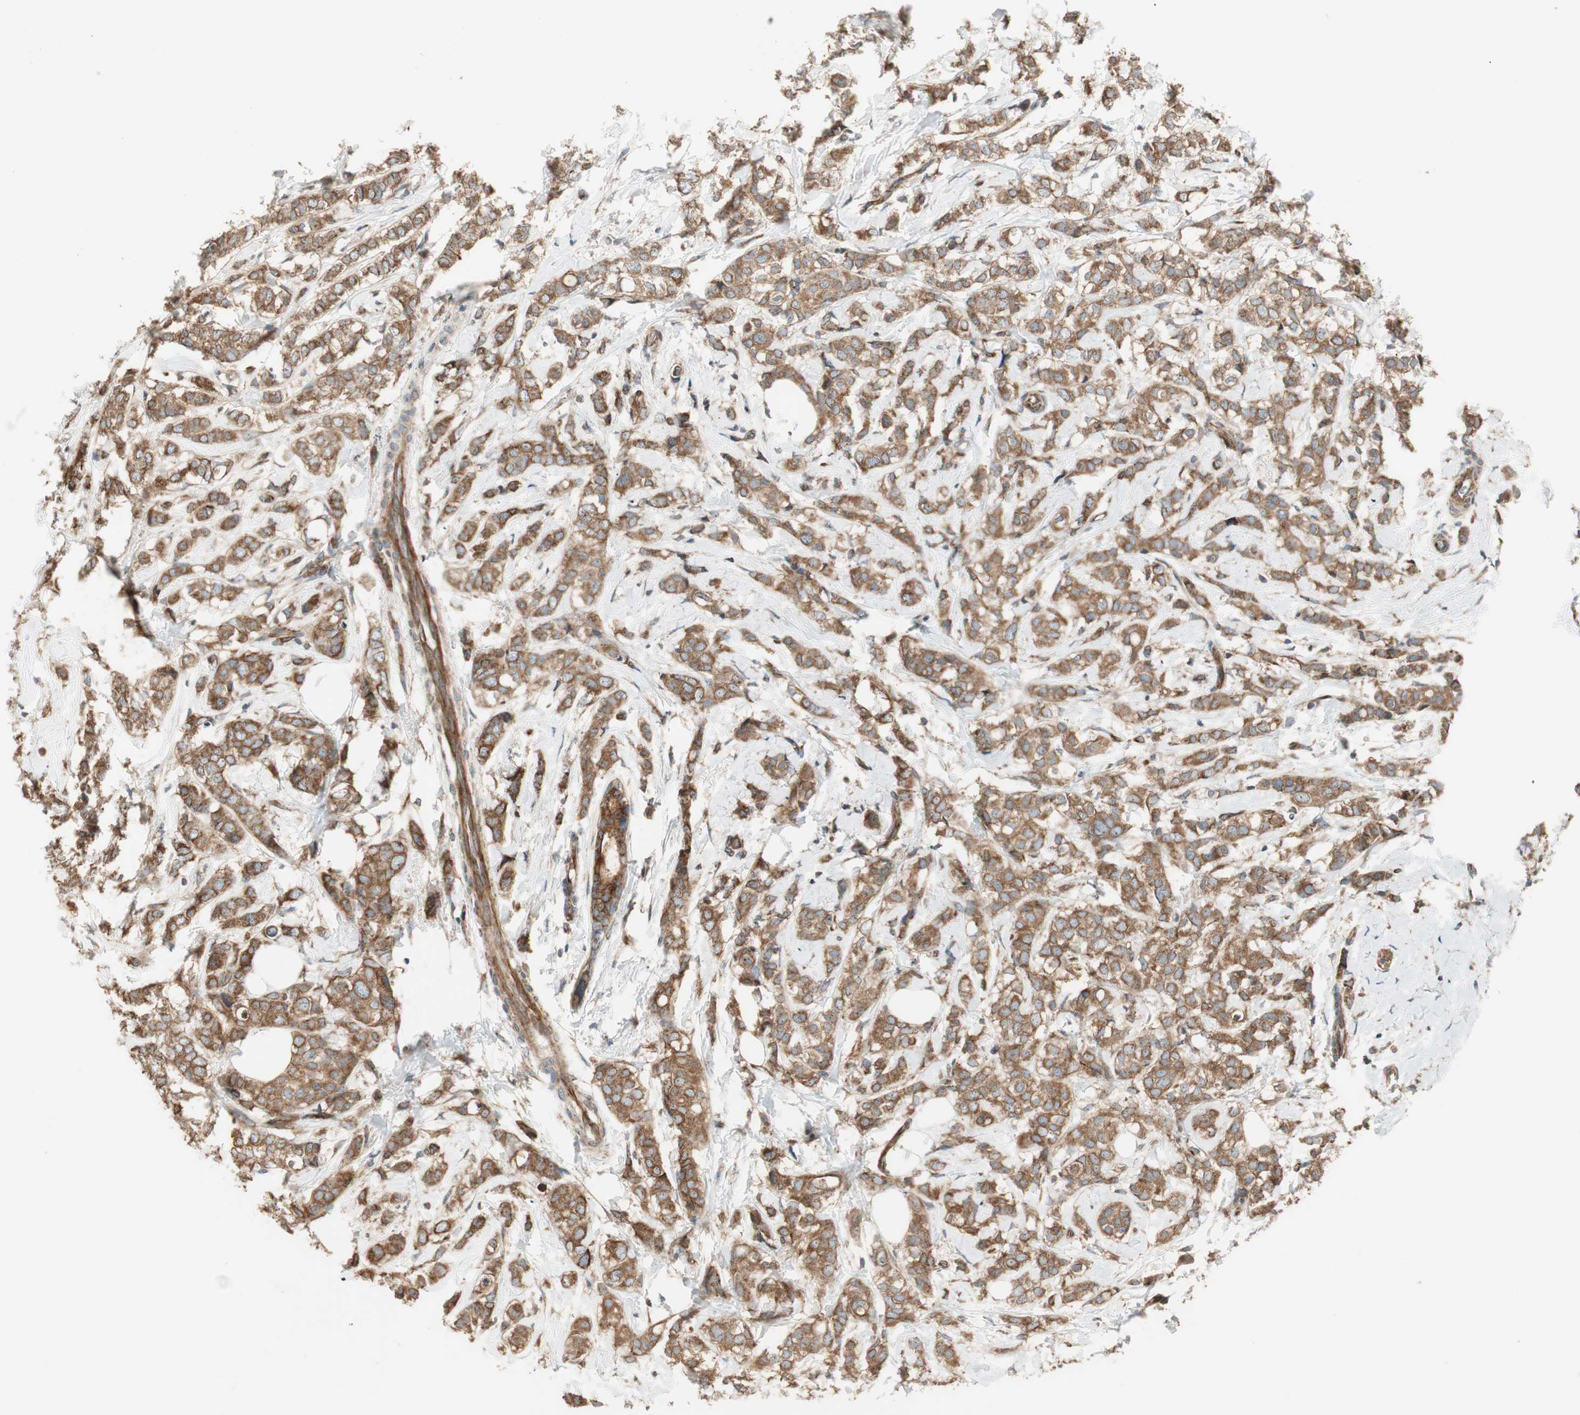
{"staining": {"intensity": "moderate", "quantity": ">75%", "location": "cytoplasmic/membranous"}, "tissue": "breast cancer", "cell_type": "Tumor cells", "image_type": "cancer", "snomed": [{"axis": "morphology", "description": "Lobular carcinoma"}, {"axis": "topography", "description": "Breast"}], "caption": "Human breast cancer (lobular carcinoma) stained with a protein marker shows moderate staining in tumor cells.", "gene": "CTTNBP2NL", "patient": {"sex": "female", "age": 60}}